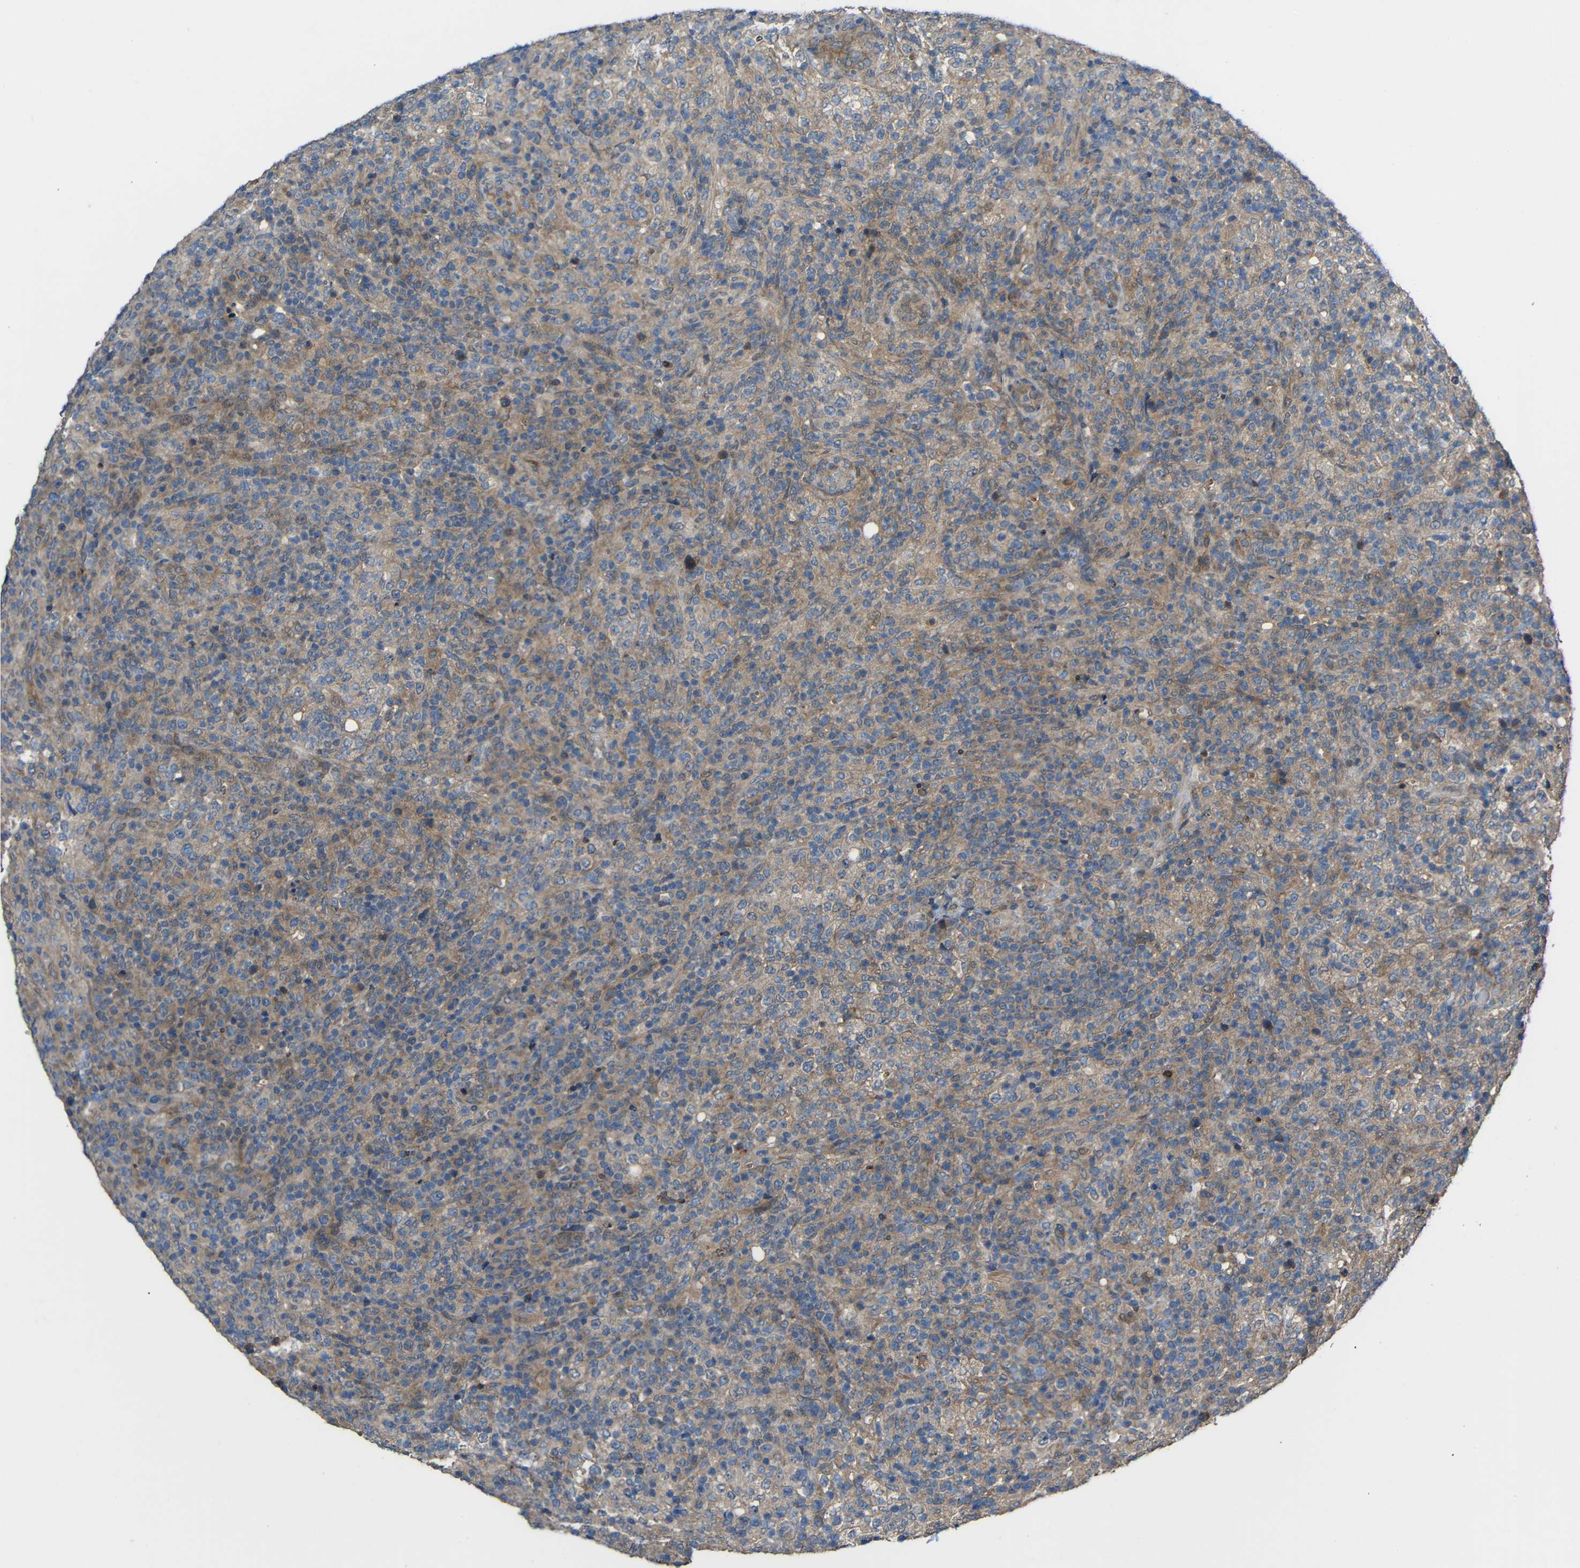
{"staining": {"intensity": "weak", "quantity": ">75%", "location": "cytoplasmic/membranous"}, "tissue": "lymphoma", "cell_type": "Tumor cells", "image_type": "cancer", "snomed": [{"axis": "morphology", "description": "Malignant lymphoma, non-Hodgkin's type, High grade"}, {"axis": "topography", "description": "Lymph node"}], "caption": "The micrograph exhibits staining of lymphoma, revealing weak cytoplasmic/membranous protein positivity (brown color) within tumor cells.", "gene": "CHST9", "patient": {"sex": "female", "age": 76}}